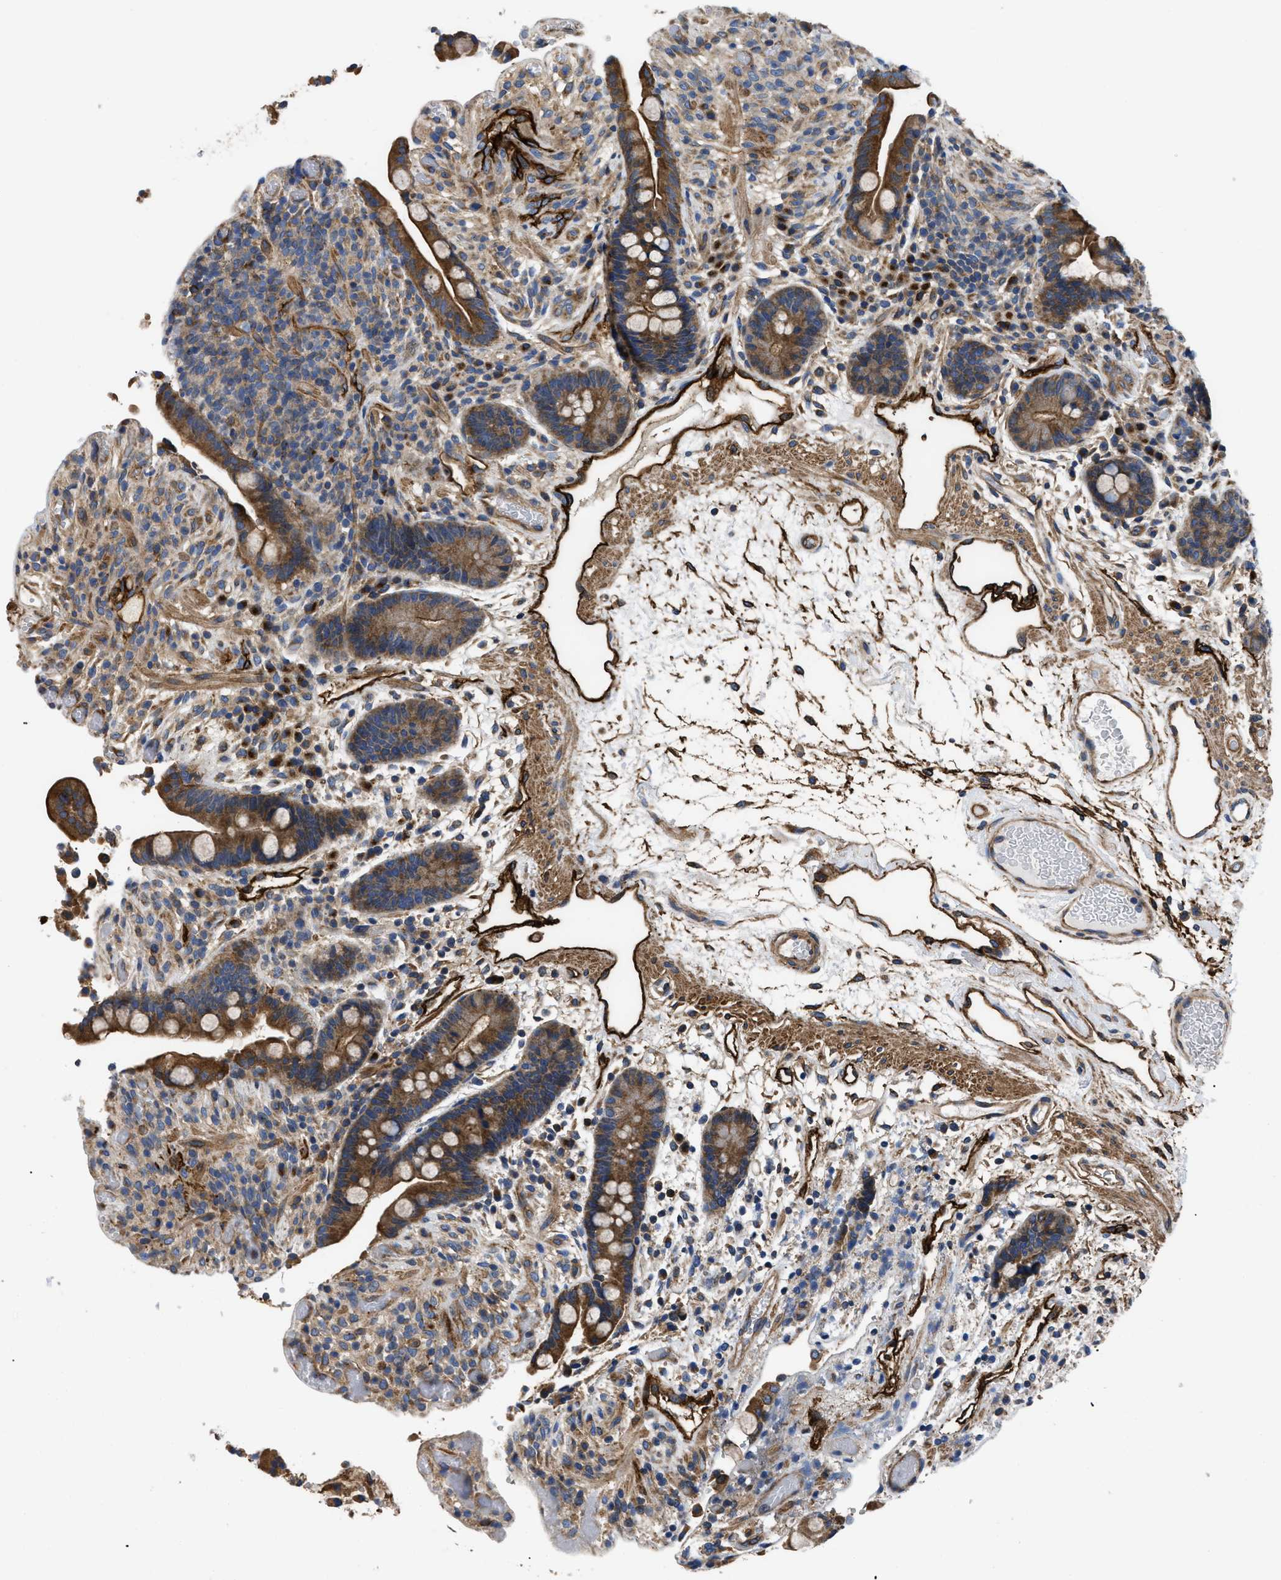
{"staining": {"intensity": "moderate", "quantity": ">75%", "location": "cytoplasmic/membranous"}, "tissue": "colon", "cell_type": "Endothelial cells", "image_type": "normal", "snomed": [{"axis": "morphology", "description": "Normal tissue, NOS"}, {"axis": "topography", "description": "Colon"}], "caption": "Immunohistochemical staining of unremarkable human colon reveals medium levels of moderate cytoplasmic/membranous positivity in about >75% of endothelial cells. Nuclei are stained in blue.", "gene": "NT5E", "patient": {"sex": "male", "age": 73}}